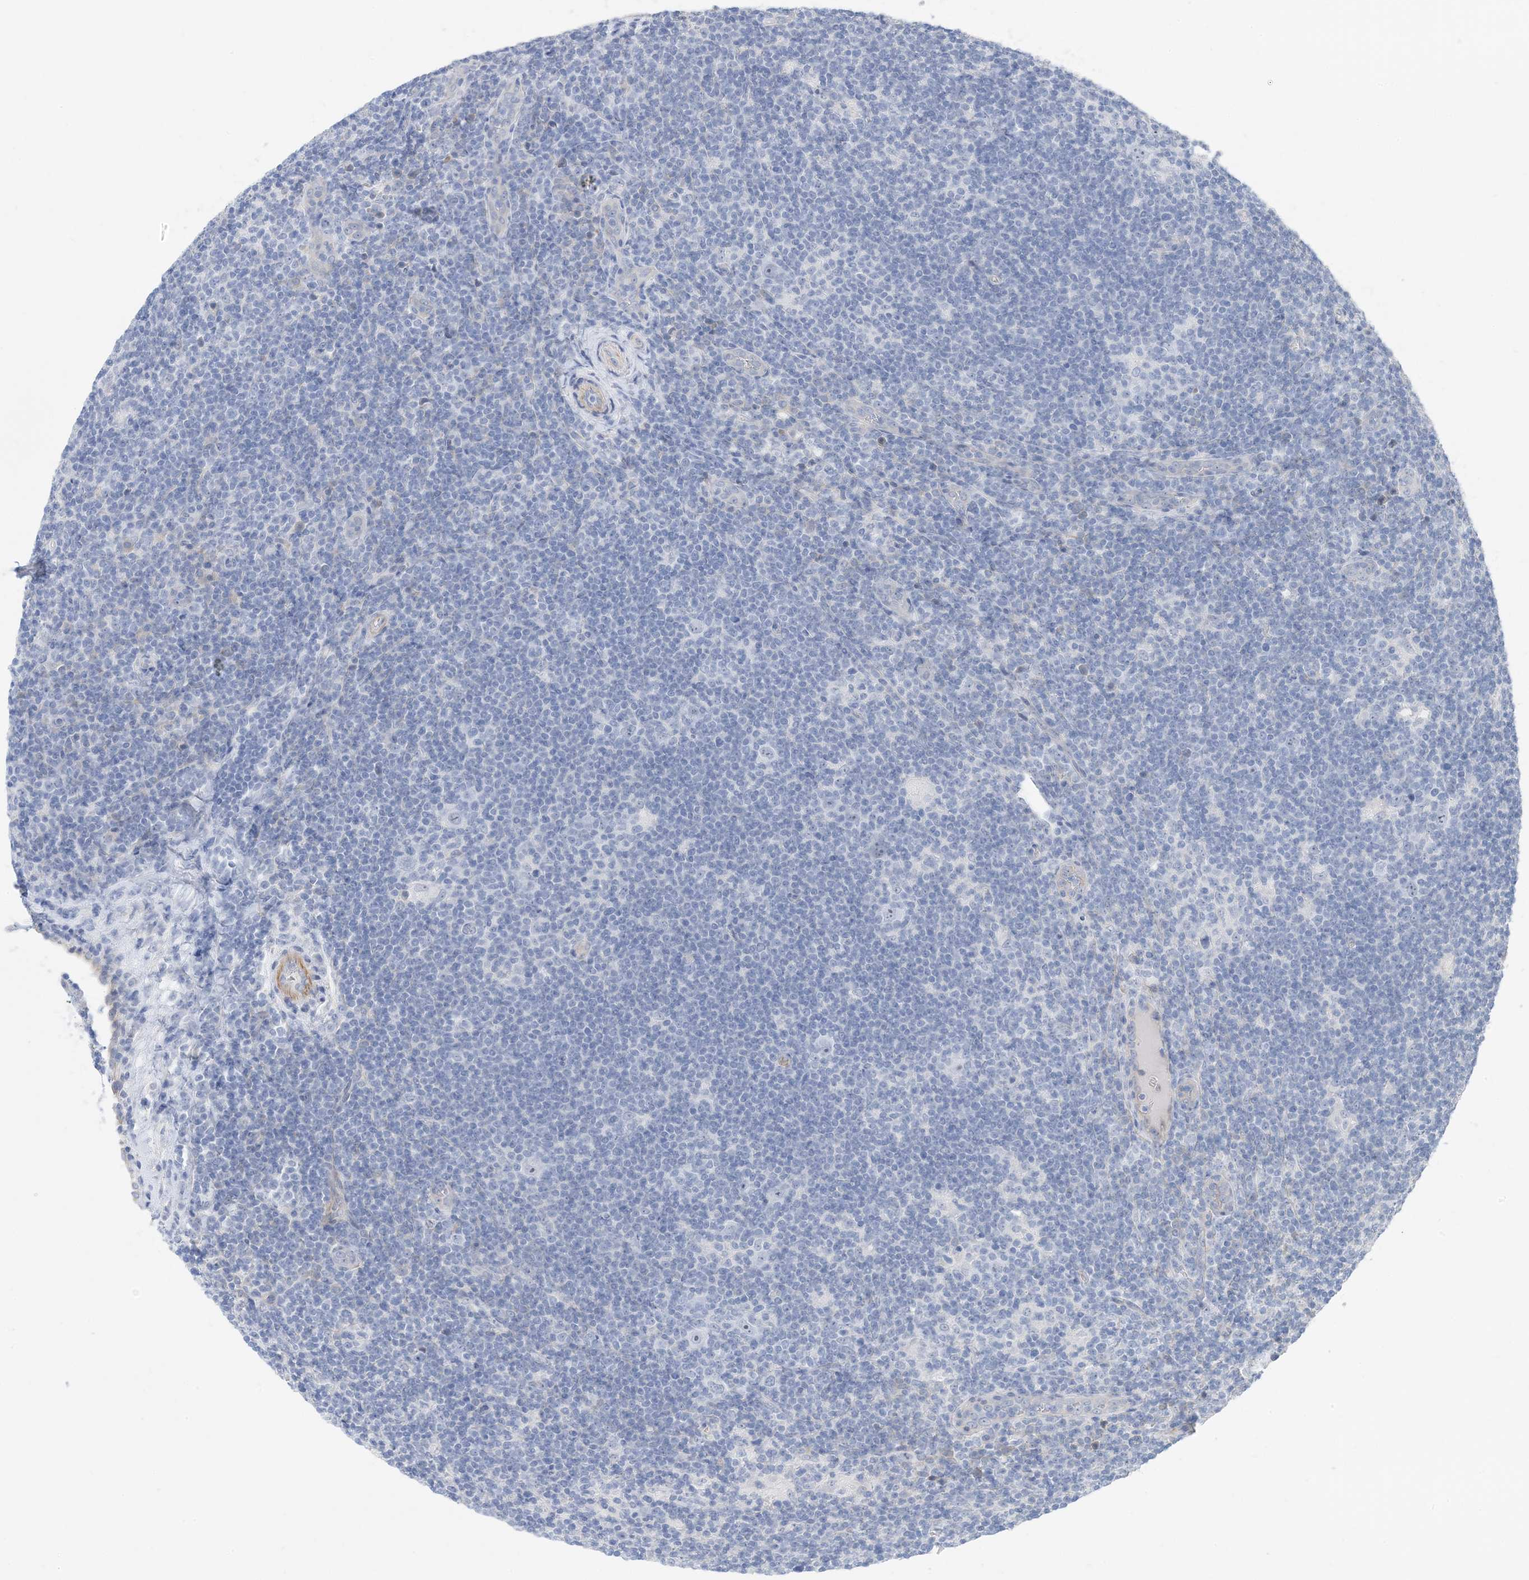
{"staining": {"intensity": "negative", "quantity": "none", "location": "none"}, "tissue": "lymphoma", "cell_type": "Tumor cells", "image_type": "cancer", "snomed": [{"axis": "morphology", "description": "Hodgkin's disease, NOS"}, {"axis": "topography", "description": "Lymph node"}], "caption": "Immunohistochemistry (IHC) histopathology image of neoplastic tissue: human Hodgkin's disease stained with DAB demonstrates no significant protein positivity in tumor cells. (DAB IHC visualized using brightfield microscopy, high magnification).", "gene": "IL36B", "patient": {"sex": "female", "age": 57}}